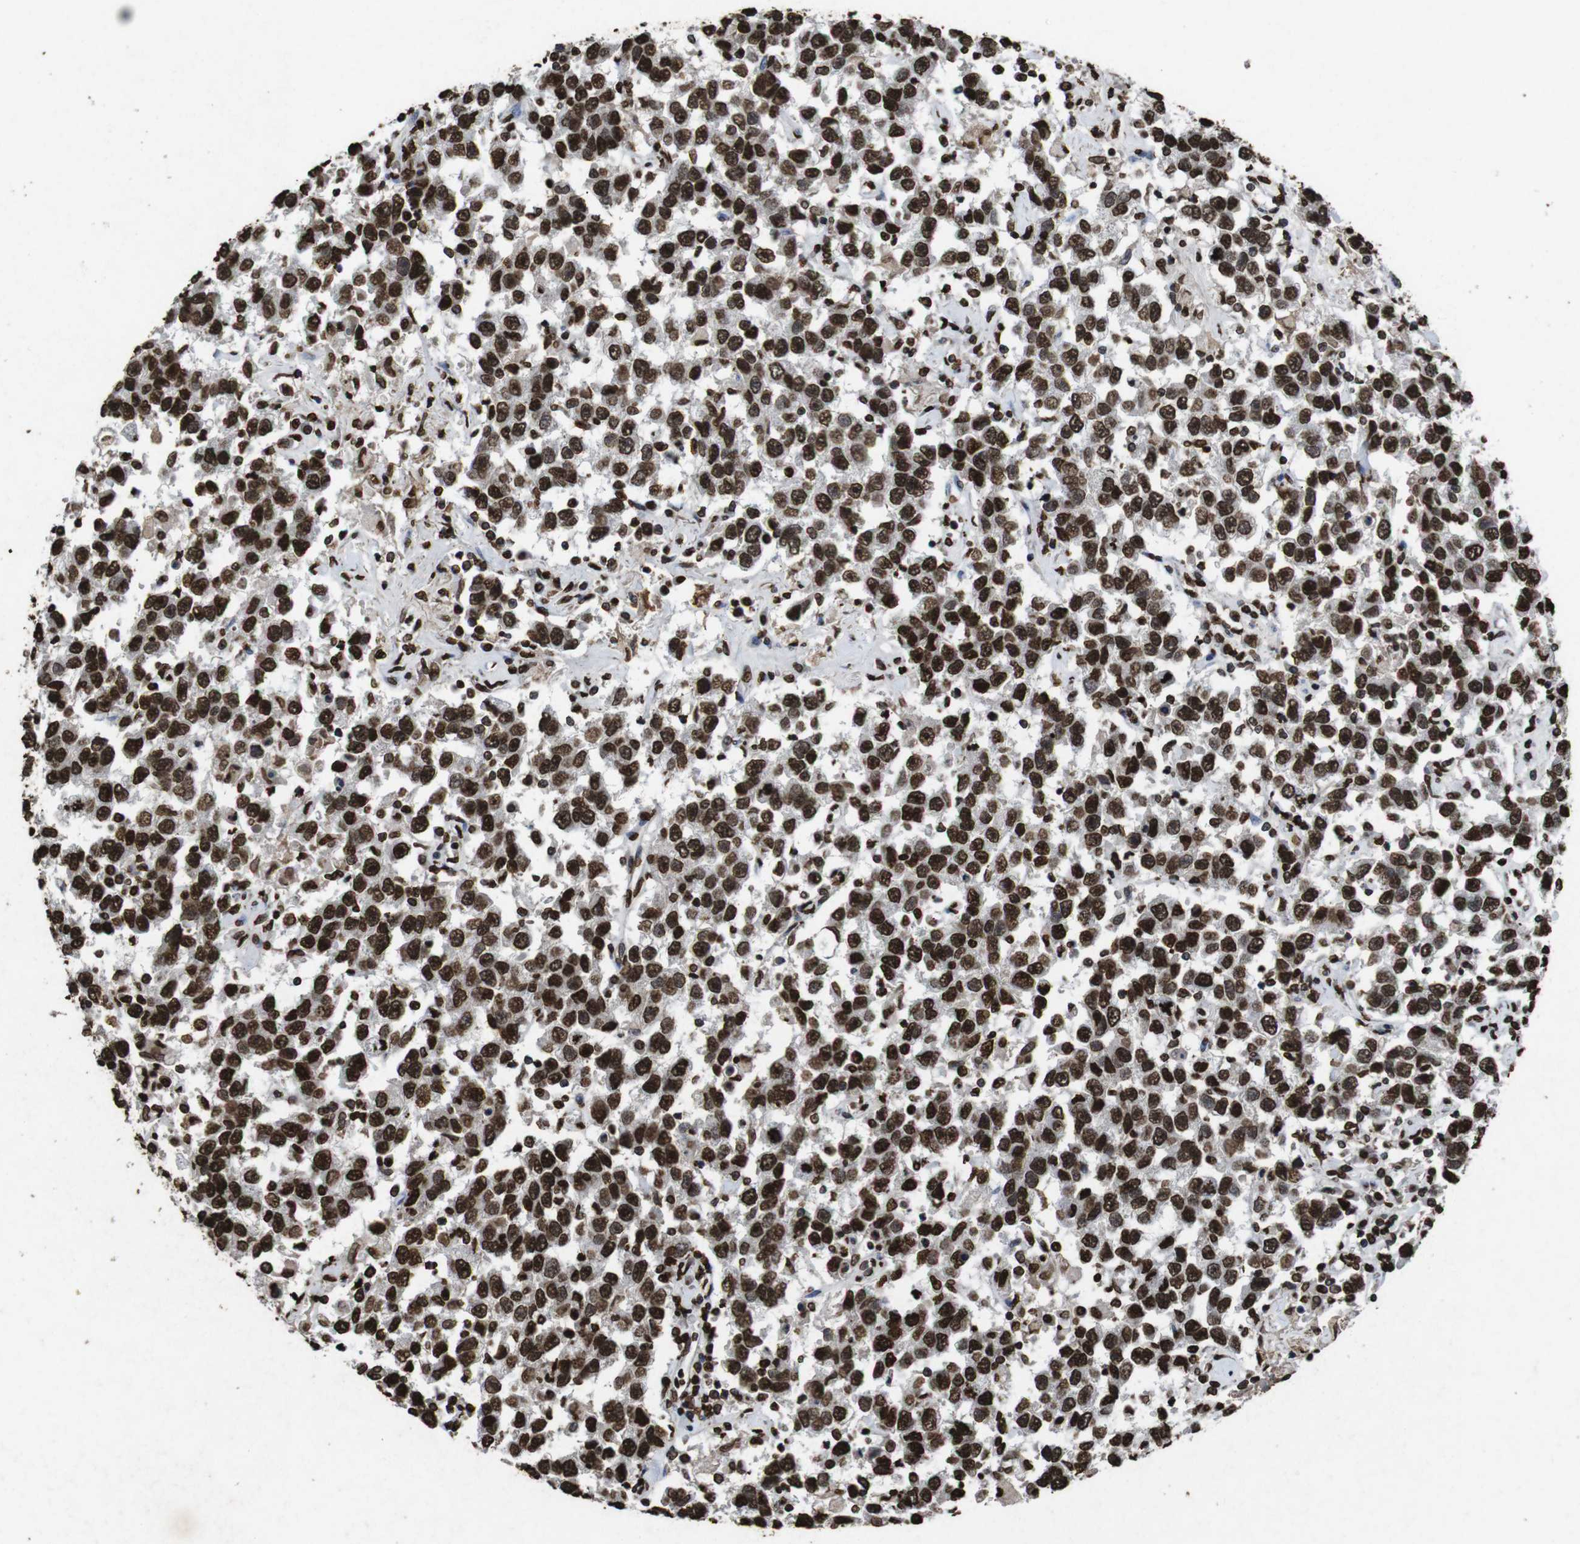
{"staining": {"intensity": "strong", "quantity": ">75%", "location": "nuclear"}, "tissue": "testis cancer", "cell_type": "Tumor cells", "image_type": "cancer", "snomed": [{"axis": "morphology", "description": "Seminoma, NOS"}, {"axis": "topography", "description": "Testis"}], "caption": "DAB (3,3'-diaminobenzidine) immunohistochemical staining of human testis cancer (seminoma) demonstrates strong nuclear protein staining in about >75% of tumor cells.", "gene": "MDM2", "patient": {"sex": "male", "age": 41}}